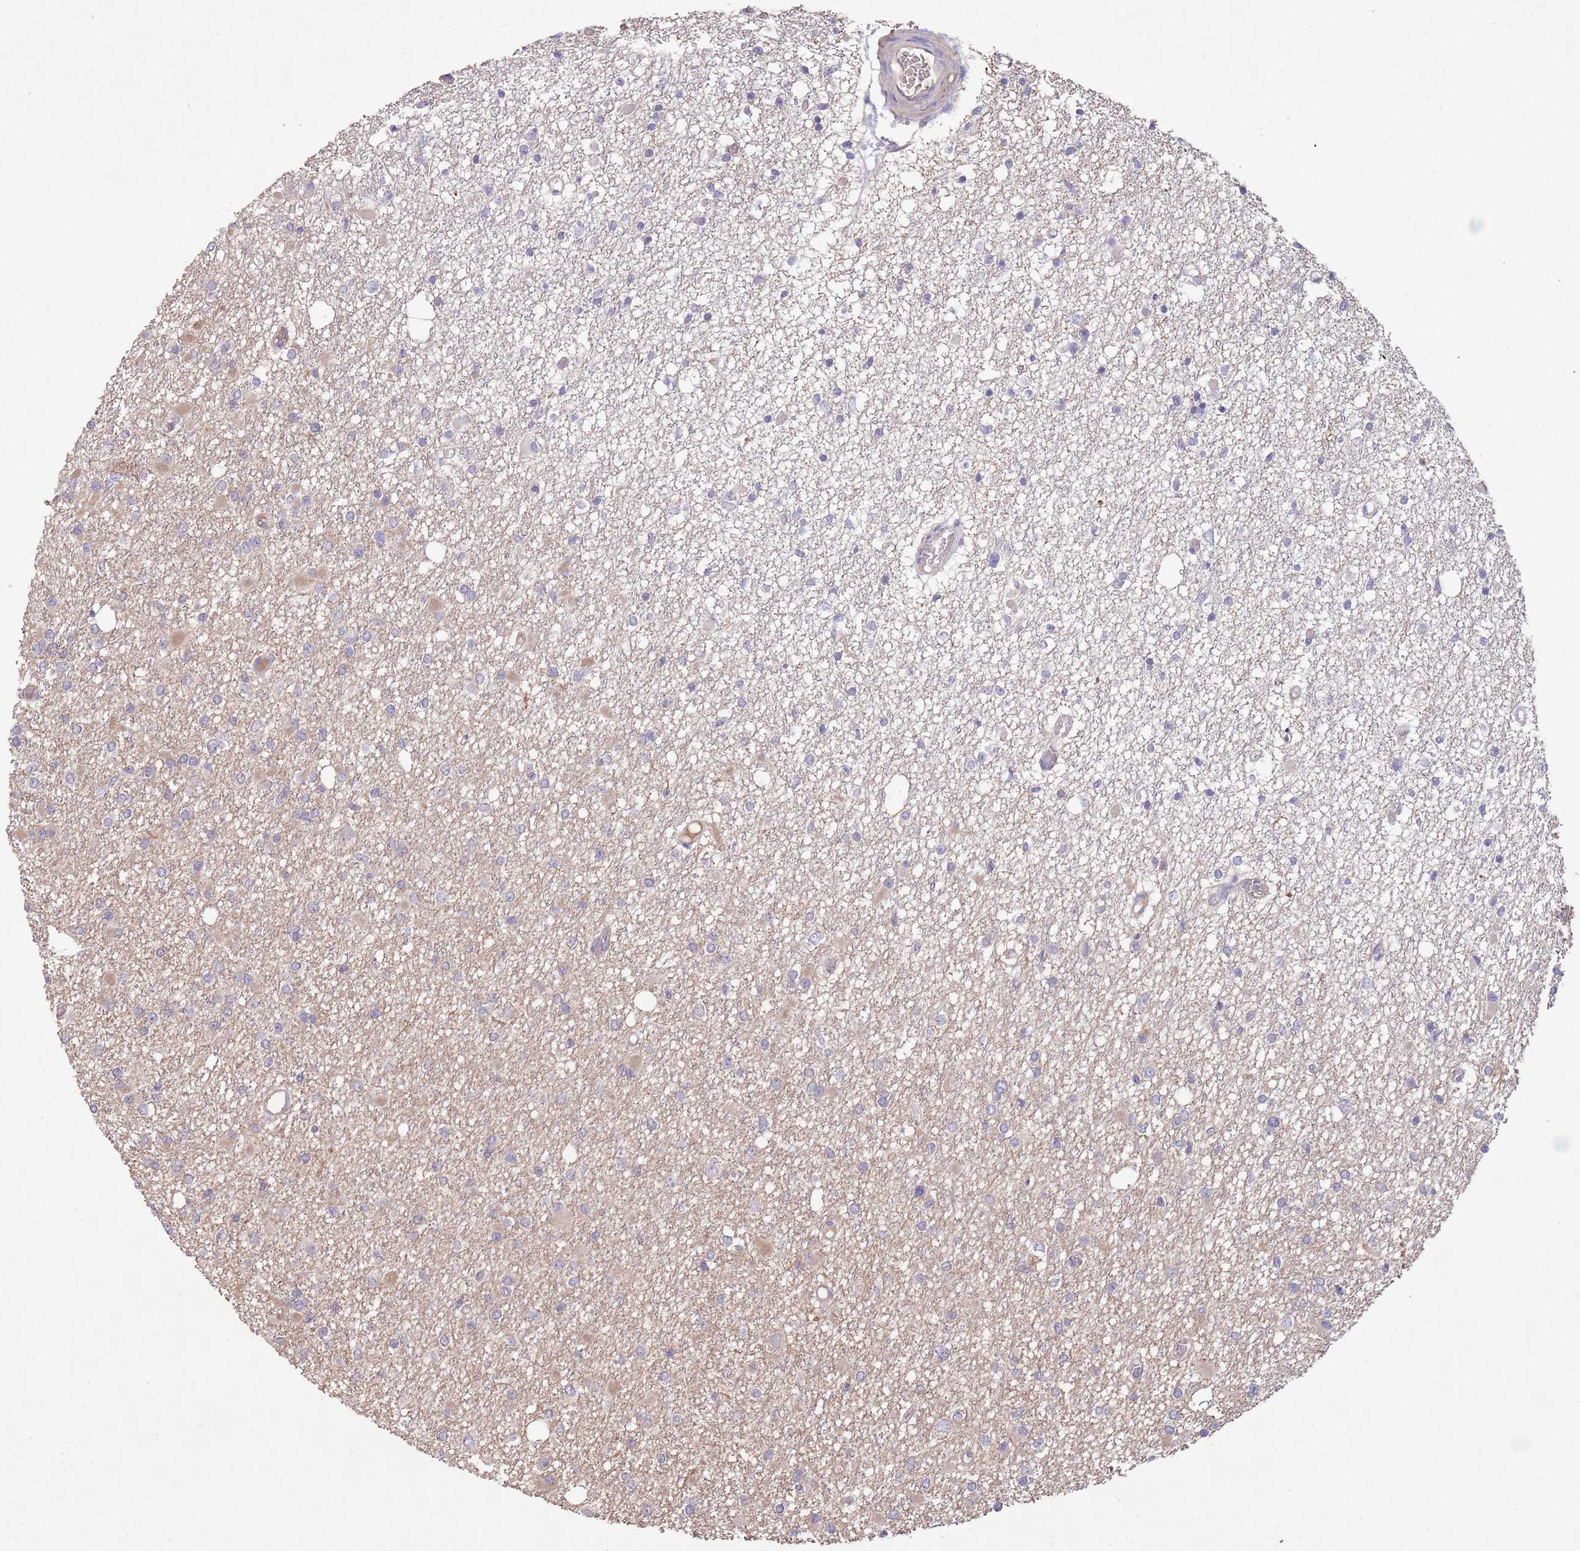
{"staining": {"intensity": "negative", "quantity": "none", "location": "none"}, "tissue": "glioma", "cell_type": "Tumor cells", "image_type": "cancer", "snomed": [{"axis": "morphology", "description": "Glioma, malignant, Low grade"}, {"axis": "topography", "description": "Brain"}], "caption": "The micrograph demonstrates no staining of tumor cells in glioma.", "gene": "MEI1", "patient": {"sex": "female", "age": 22}}